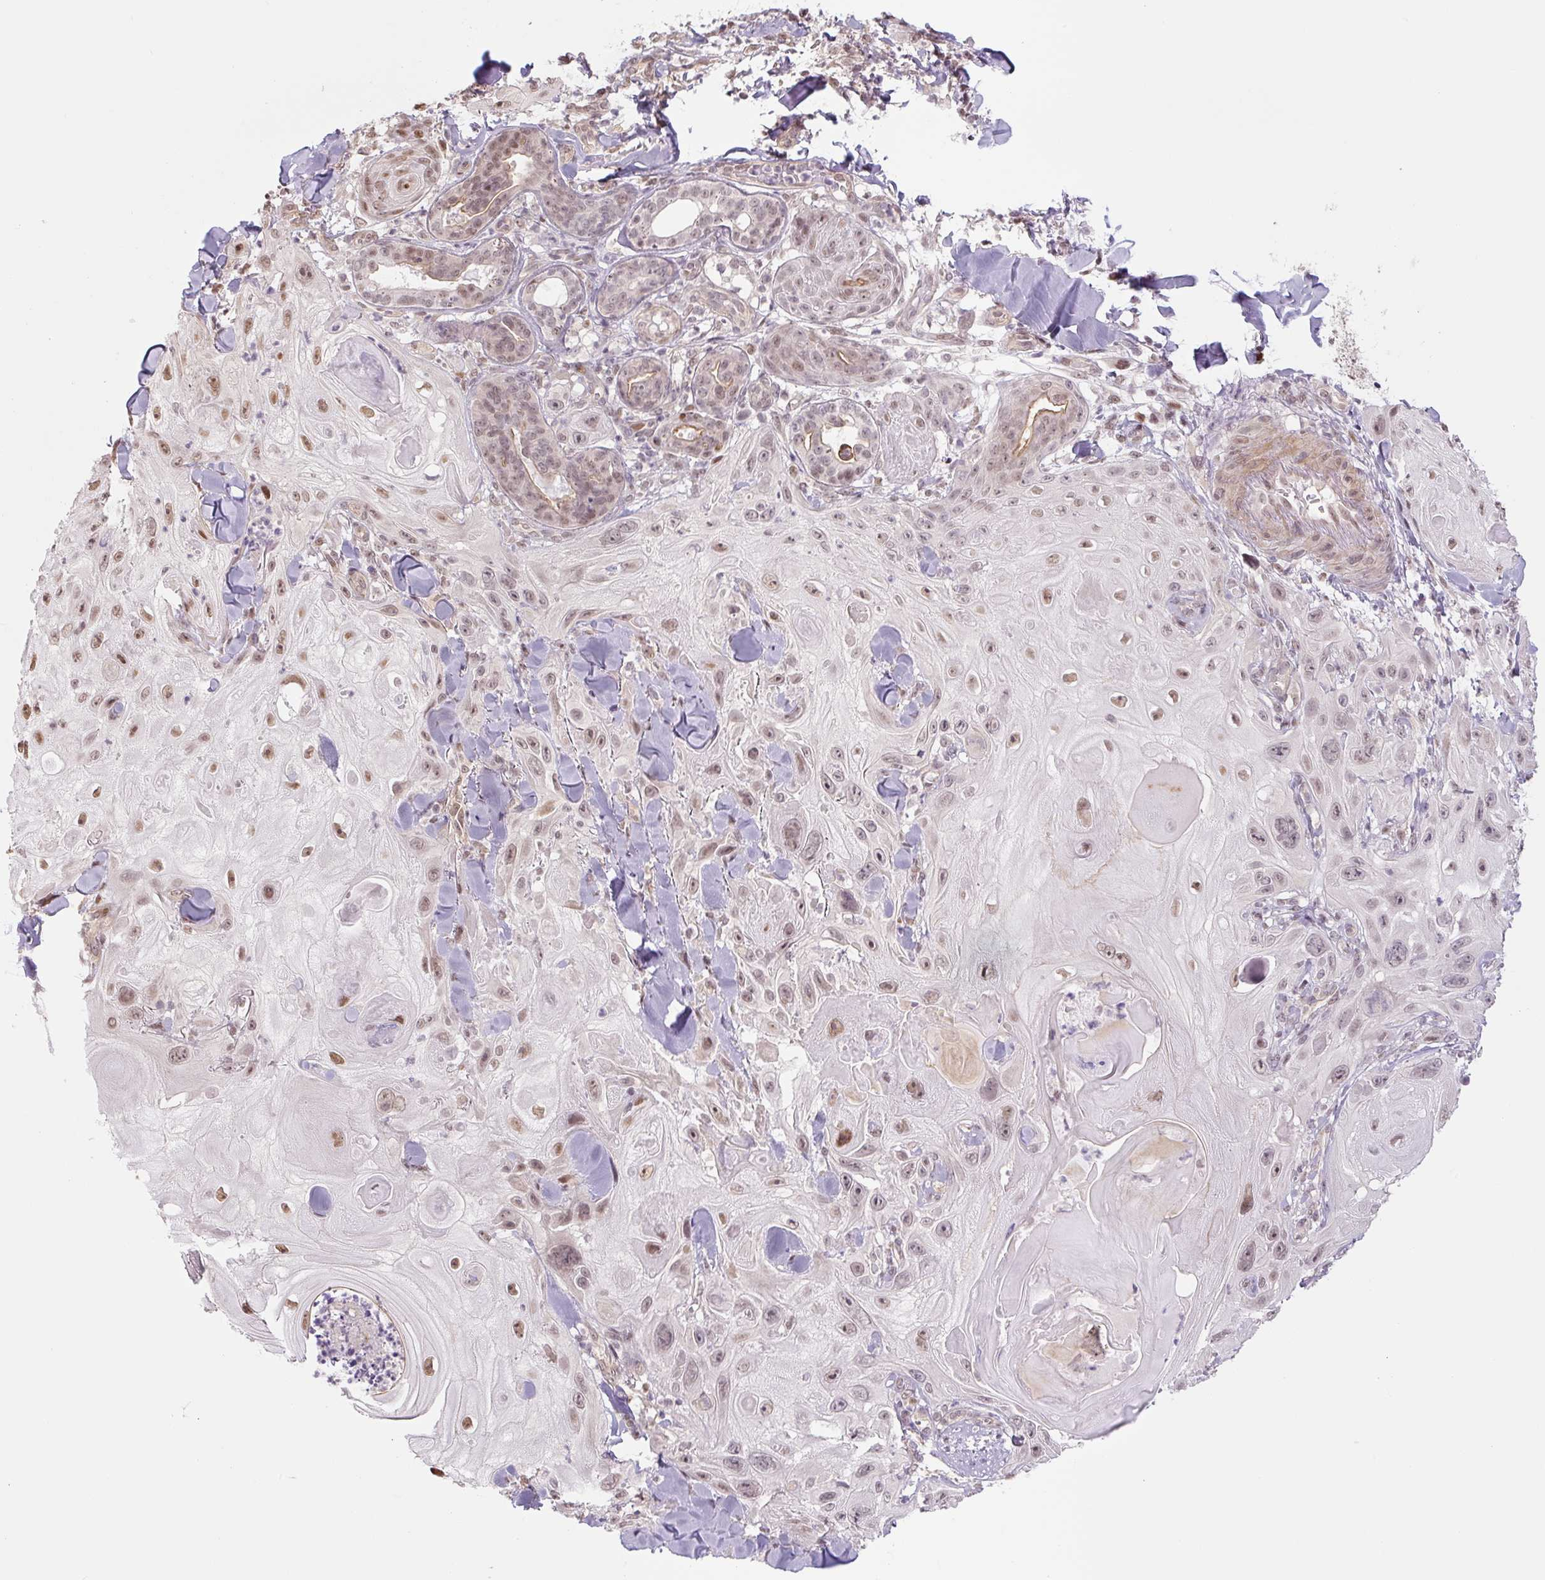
{"staining": {"intensity": "moderate", "quantity": ">75%", "location": "nuclear"}, "tissue": "skin cancer", "cell_type": "Tumor cells", "image_type": "cancer", "snomed": [{"axis": "morphology", "description": "Normal tissue, NOS"}, {"axis": "morphology", "description": "Squamous cell carcinoma, NOS"}, {"axis": "topography", "description": "Skin"}], "caption": "Skin squamous cell carcinoma tissue exhibits moderate nuclear expression in about >75% of tumor cells", "gene": "TCFL5", "patient": {"sex": "male", "age": 72}}